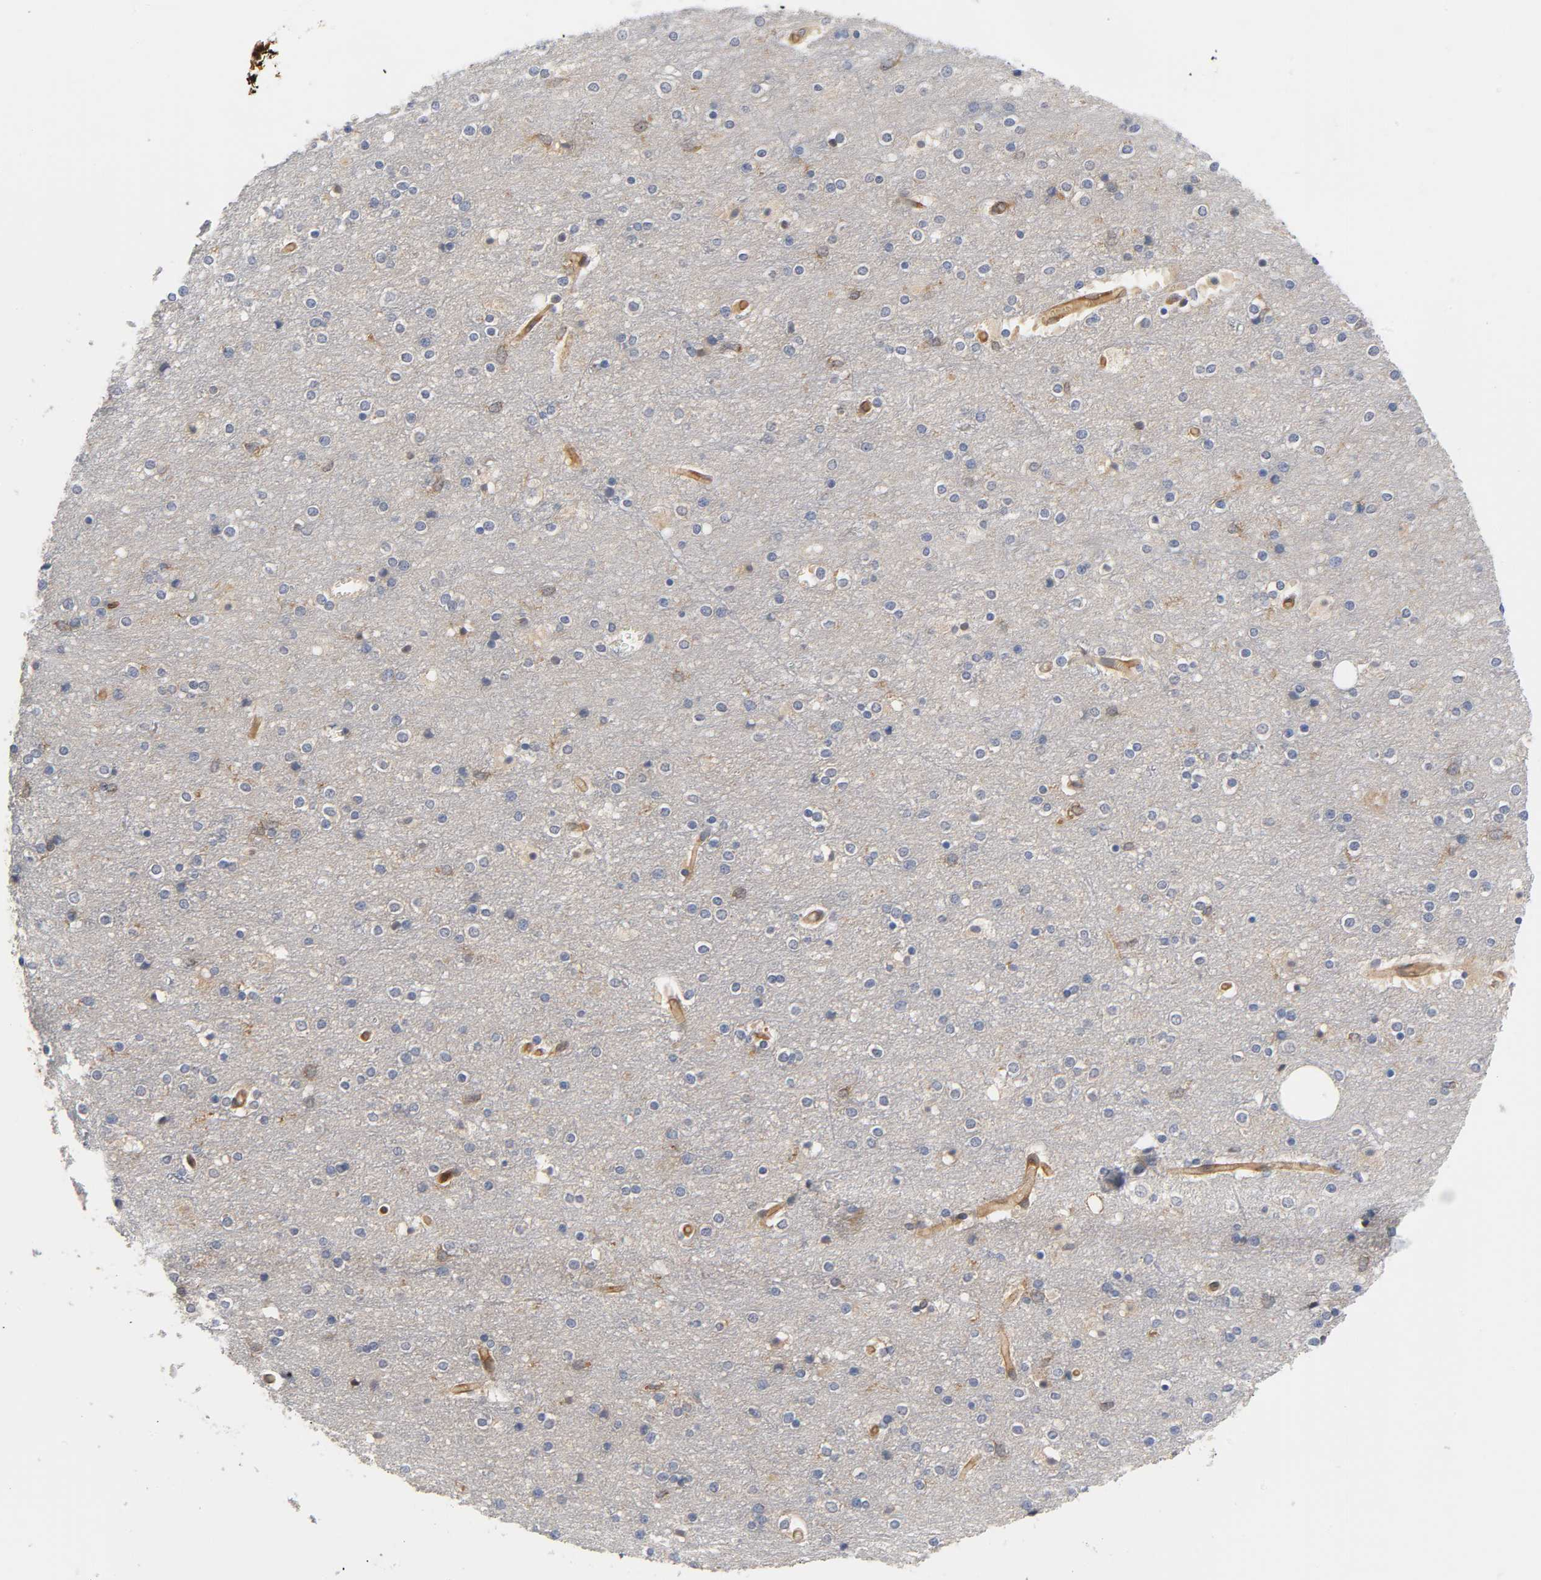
{"staining": {"intensity": "moderate", "quantity": ">75%", "location": "cytoplasmic/membranous"}, "tissue": "cerebral cortex", "cell_type": "Endothelial cells", "image_type": "normal", "snomed": [{"axis": "morphology", "description": "Normal tissue, NOS"}, {"axis": "topography", "description": "Cerebral cortex"}], "caption": "Moderate cytoplasmic/membranous protein positivity is seen in approximately >75% of endothelial cells in cerebral cortex. Nuclei are stained in blue.", "gene": "PRKAB1", "patient": {"sex": "female", "age": 54}}